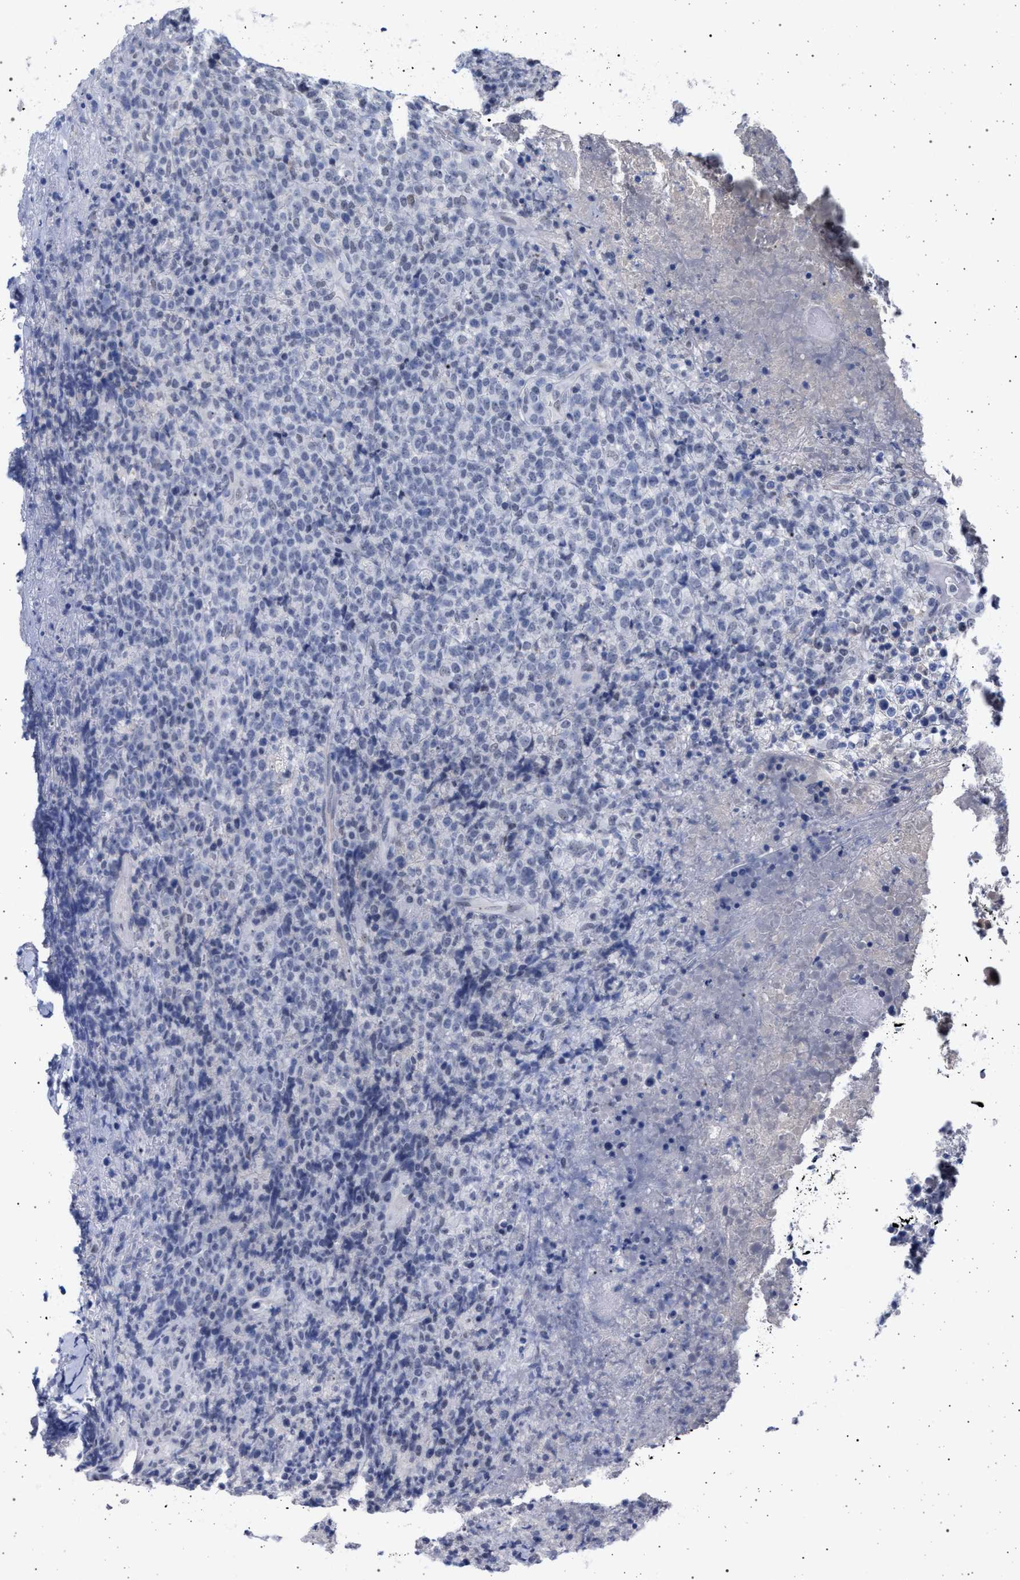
{"staining": {"intensity": "negative", "quantity": "none", "location": "none"}, "tissue": "lymphoma", "cell_type": "Tumor cells", "image_type": "cancer", "snomed": [{"axis": "morphology", "description": "Malignant lymphoma, non-Hodgkin's type, Low grade"}, {"axis": "topography", "description": "Lymph node"}], "caption": "The photomicrograph exhibits no significant expression in tumor cells of malignant lymphoma, non-Hodgkin's type (low-grade).", "gene": "PHF12", "patient": {"sex": "male", "age": 66}}